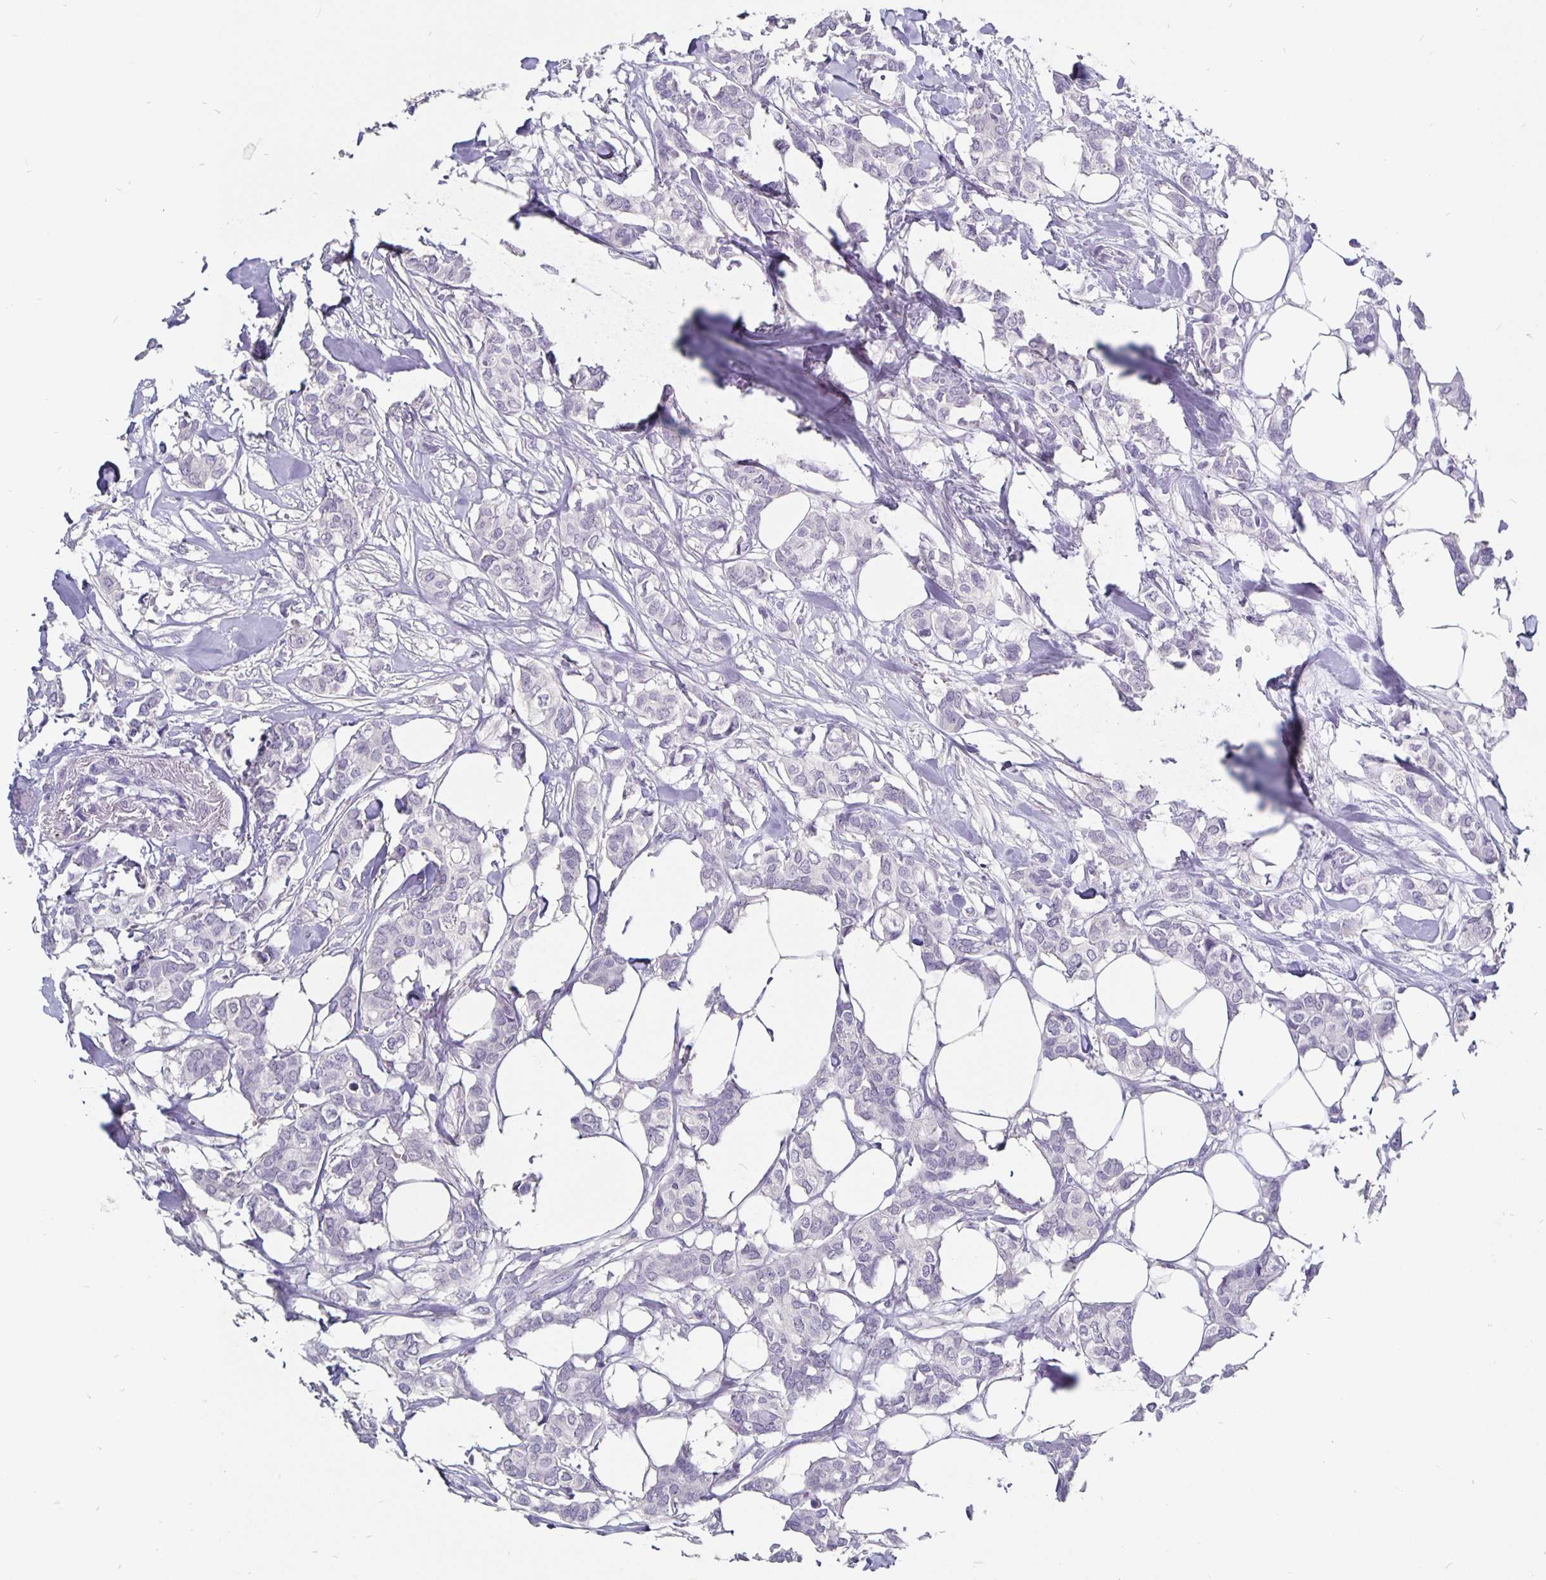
{"staining": {"intensity": "negative", "quantity": "none", "location": "none"}, "tissue": "breast cancer", "cell_type": "Tumor cells", "image_type": "cancer", "snomed": [{"axis": "morphology", "description": "Duct carcinoma"}, {"axis": "topography", "description": "Breast"}], "caption": "The histopathology image exhibits no significant expression in tumor cells of breast cancer.", "gene": "ODF3B", "patient": {"sex": "female", "age": 62}}